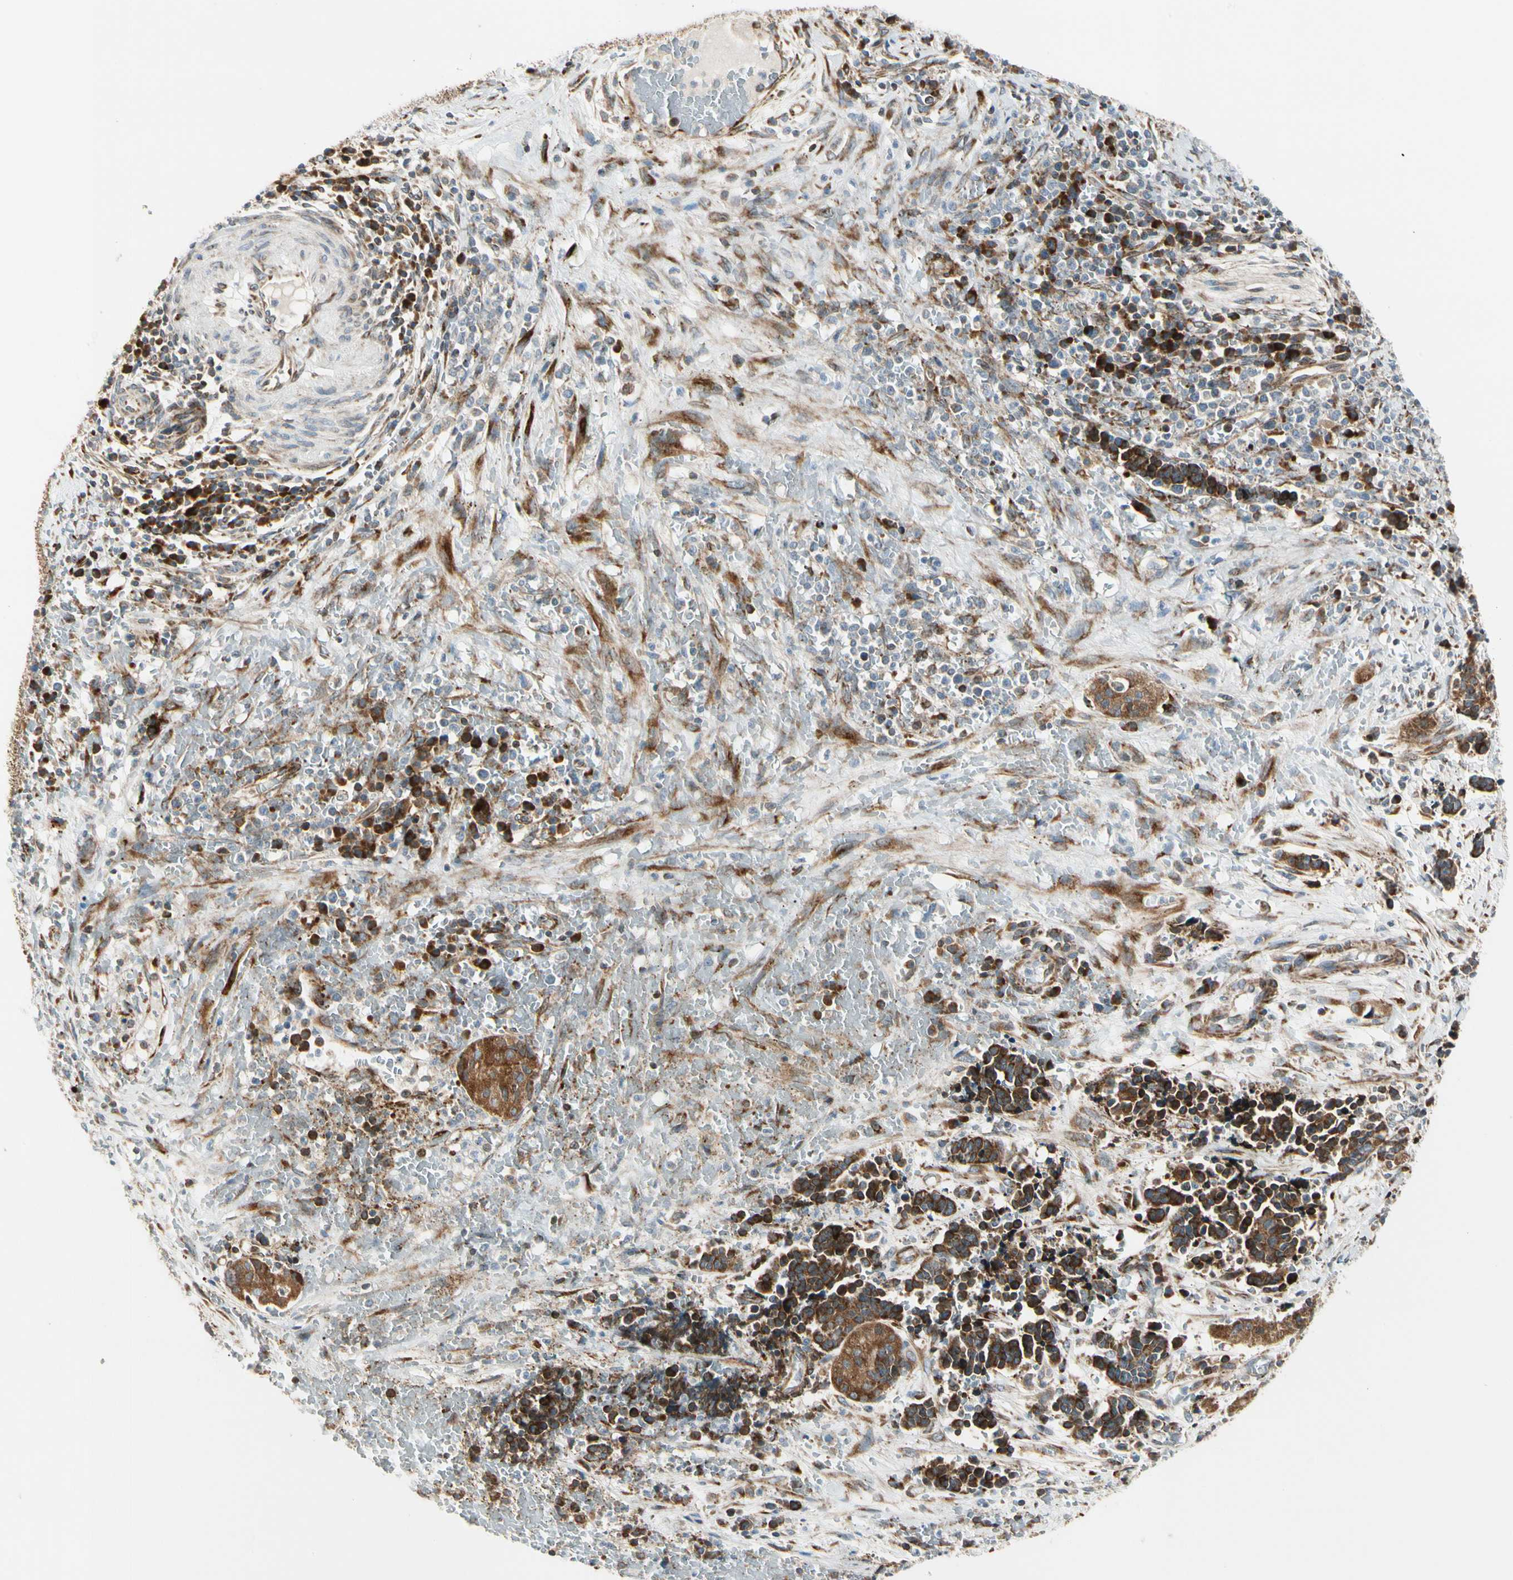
{"staining": {"intensity": "moderate", "quantity": ">75%", "location": "cytoplasmic/membranous"}, "tissue": "cervical cancer", "cell_type": "Tumor cells", "image_type": "cancer", "snomed": [{"axis": "morphology", "description": "Squamous cell carcinoma, NOS"}, {"axis": "topography", "description": "Cervix"}], "caption": "Immunohistochemistry micrograph of neoplastic tissue: human cervical cancer (squamous cell carcinoma) stained using immunohistochemistry (IHC) exhibits medium levels of moderate protein expression localized specifically in the cytoplasmic/membranous of tumor cells, appearing as a cytoplasmic/membranous brown color.", "gene": "MRPL9", "patient": {"sex": "female", "age": 35}}